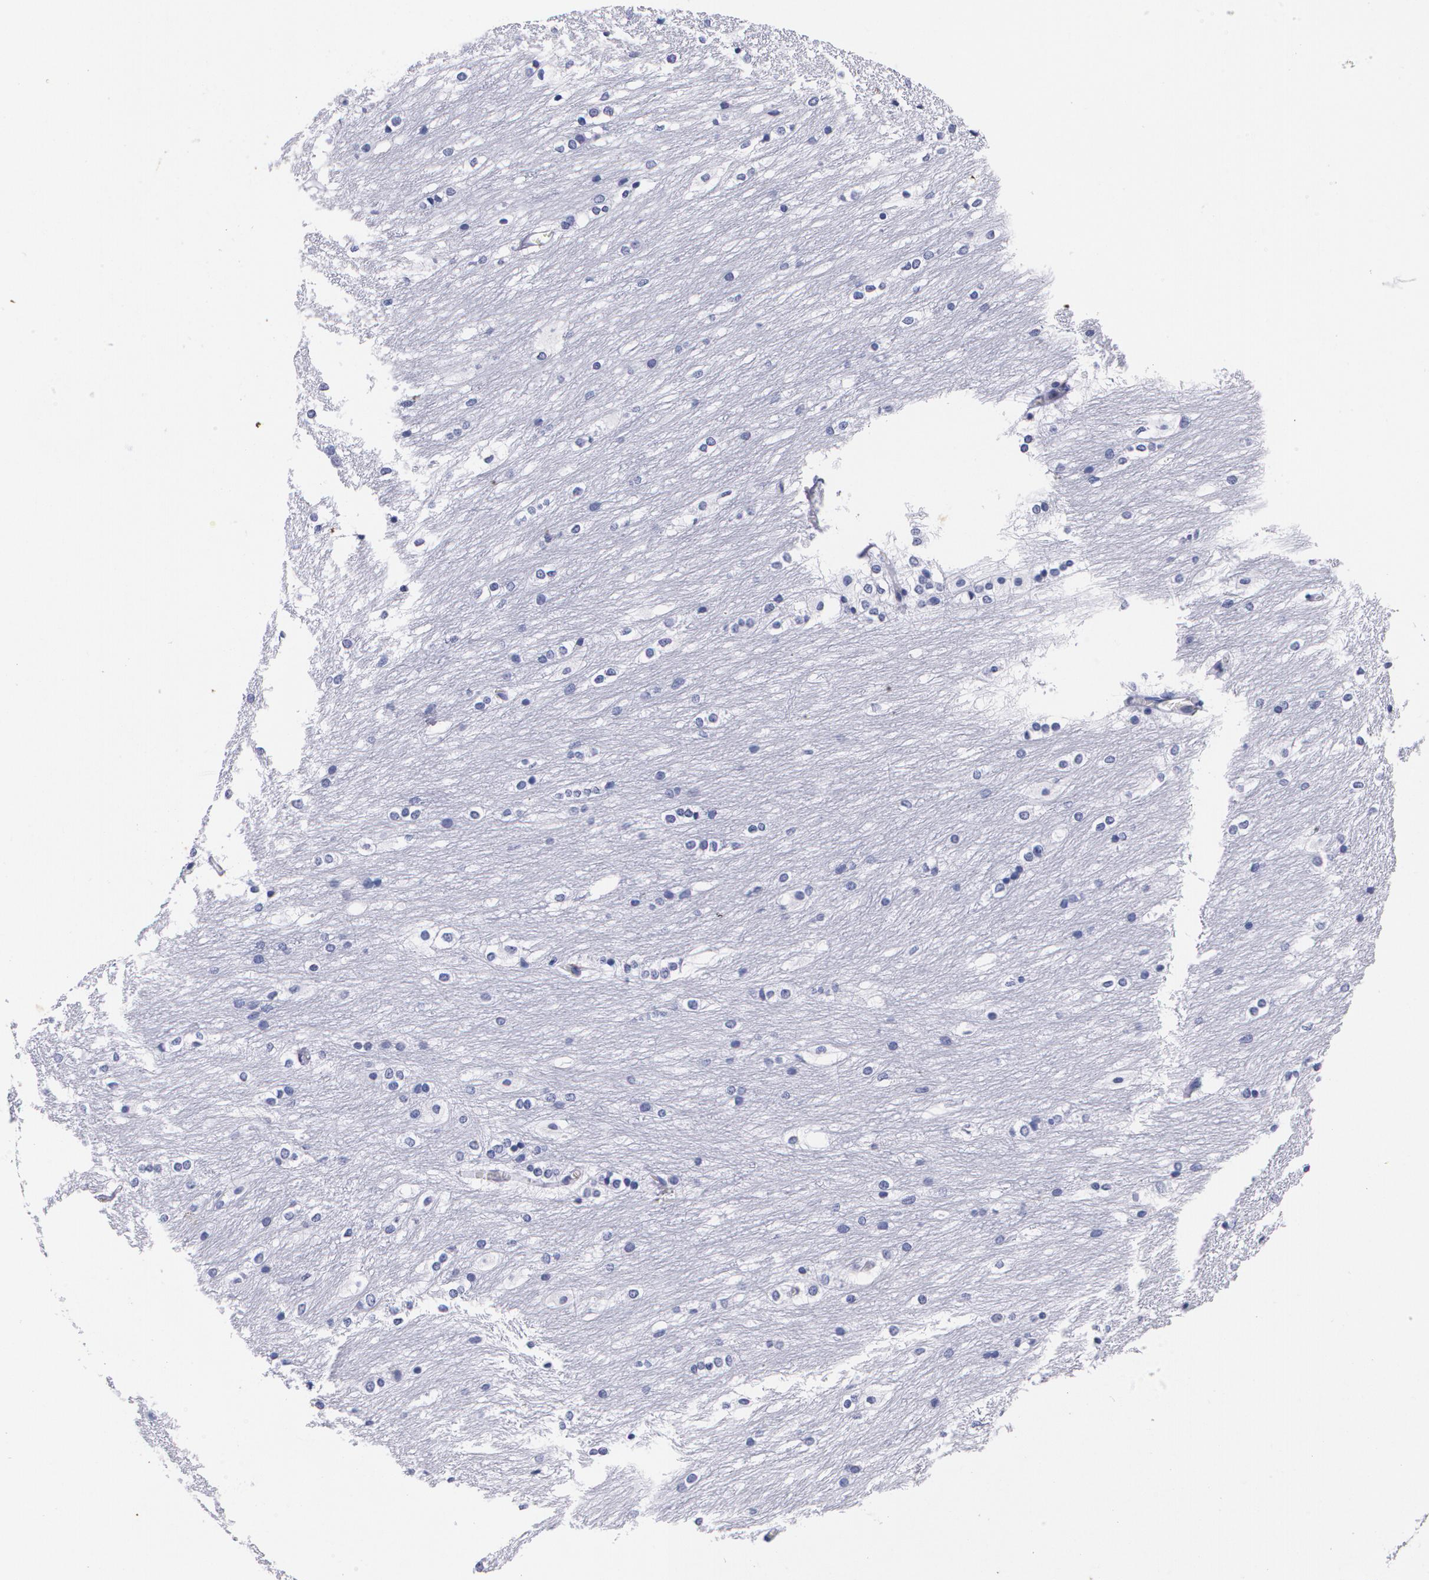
{"staining": {"intensity": "negative", "quantity": "none", "location": "none"}, "tissue": "caudate", "cell_type": "Glial cells", "image_type": "normal", "snomed": [{"axis": "morphology", "description": "Normal tissue, NOS"}, {"axis": "topography", "description": "Lateral ventricle wall"}], "caption": "This is a photomicrograph of immunohistochemistry (IHC) staining of benign caudate, which shows no positivity in glial cells.", "gene": "S100A8", "patient": {"sex": "female", "age": 19}}